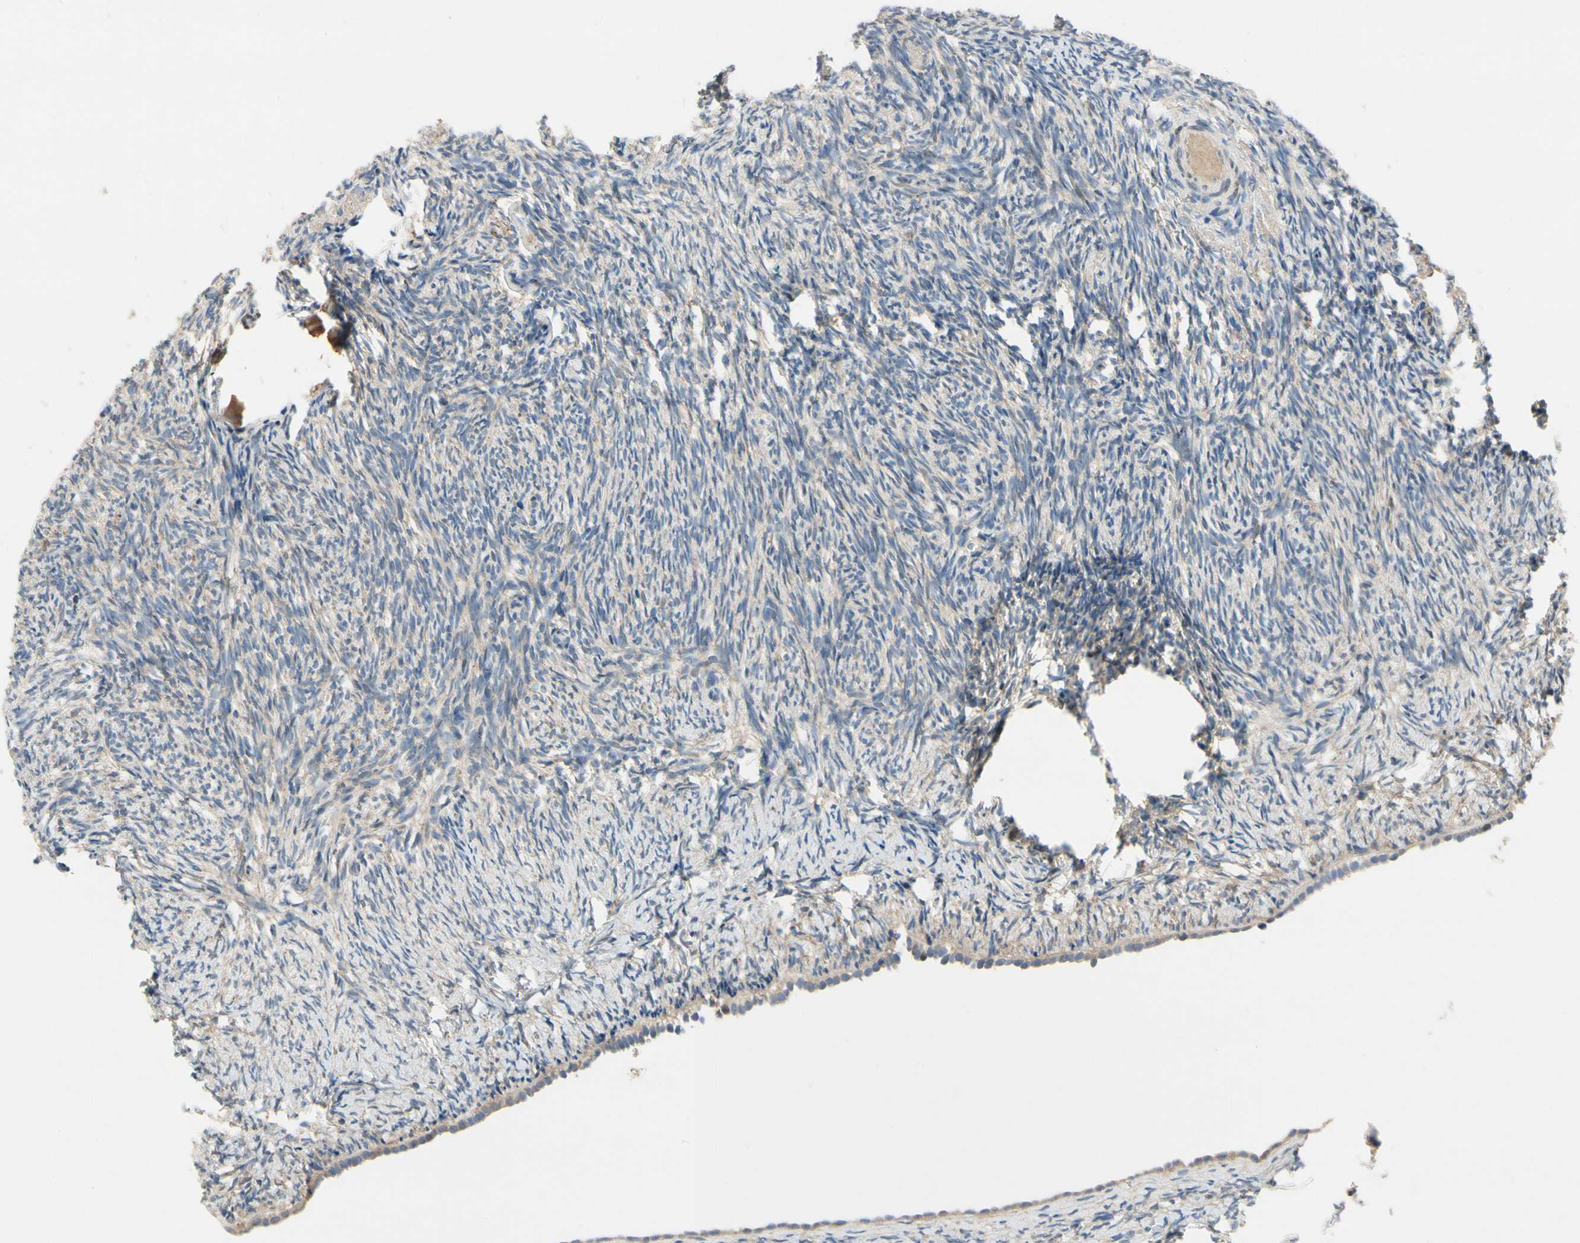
{"staining": {"intensity": "weak", "quantity": "25%-75%", "location": "cytoplasmic/membranous"}, "tissue": "ovary", "cell_type": "Follicle cells", "image_type": "normal", "snomed": [{"axis": "morphology", "description": "Normal tissue, NOS"}, {"axis": "topography", "description": "Ovary"}], "caption": "IHC image of benign human ovary stained for a protein (brown), which demonstrates low levels of weak cytoplasmic/membranous expression in about 25%-75% of follicle cells.", "gene": "KLHDC8B", "patient": {"sex": "female", "age": 60}}